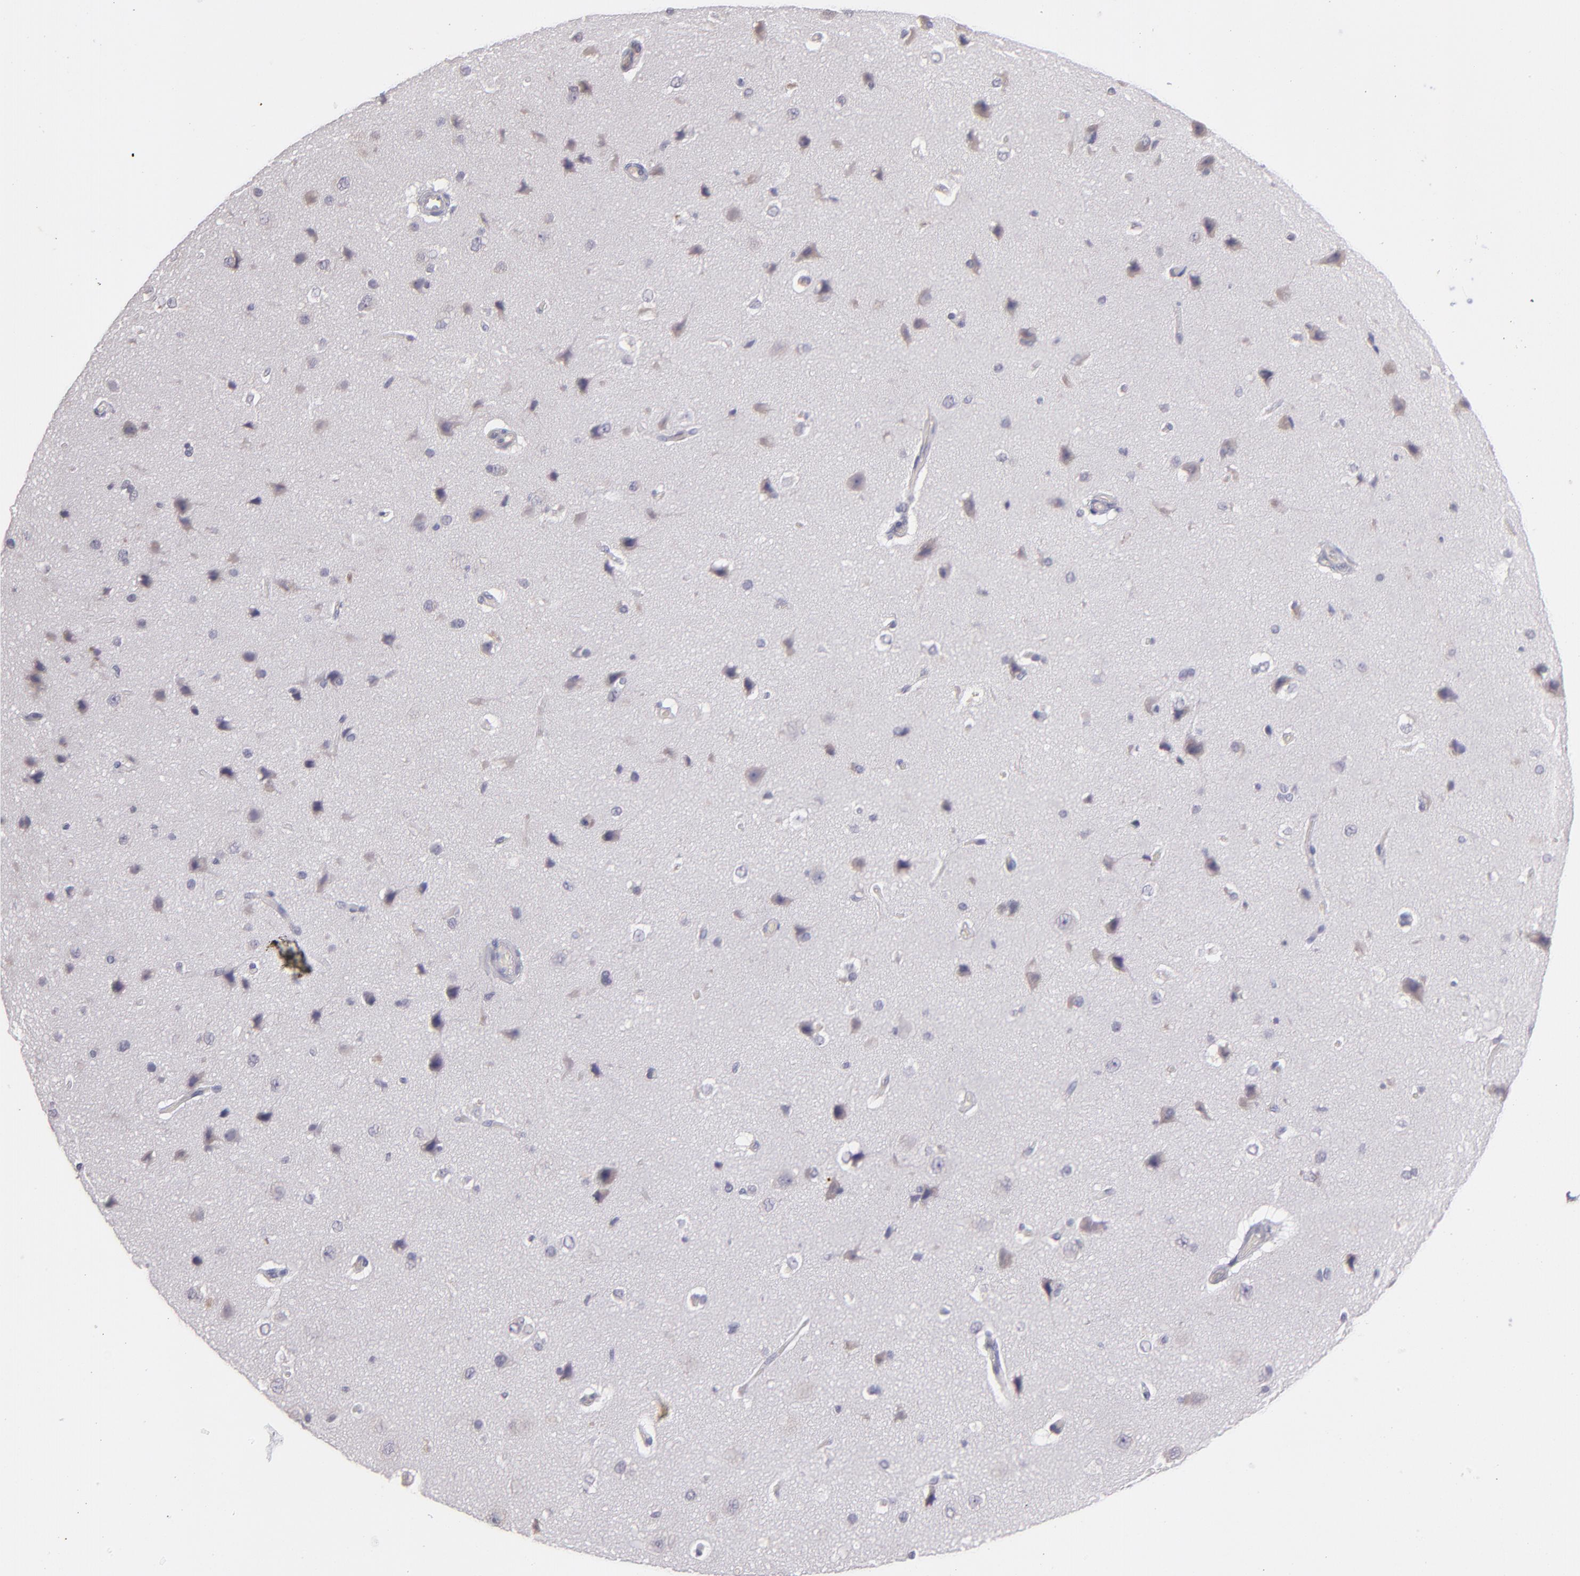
{"staining": {"intensity": "negative", "quantity": "none", "location": "none"}, "tissue": "cerebral cortex", "cell_type": "Endothelial cells", "image_type": "normal", "snomed": [{"axis": "morphology", "description": "Normal tissue, NOS"}, {"axis": "topography", "description": "Cerebral cortex"}], "caption": "This image is of benign cerebral cortex stained with immunohistochemistry to label a protein in brown with the nuclei are counter-stained blue. There is no staining in endothelial cells.", "gene": "THBD", "patient": {"sex": "female", "age": 45}}